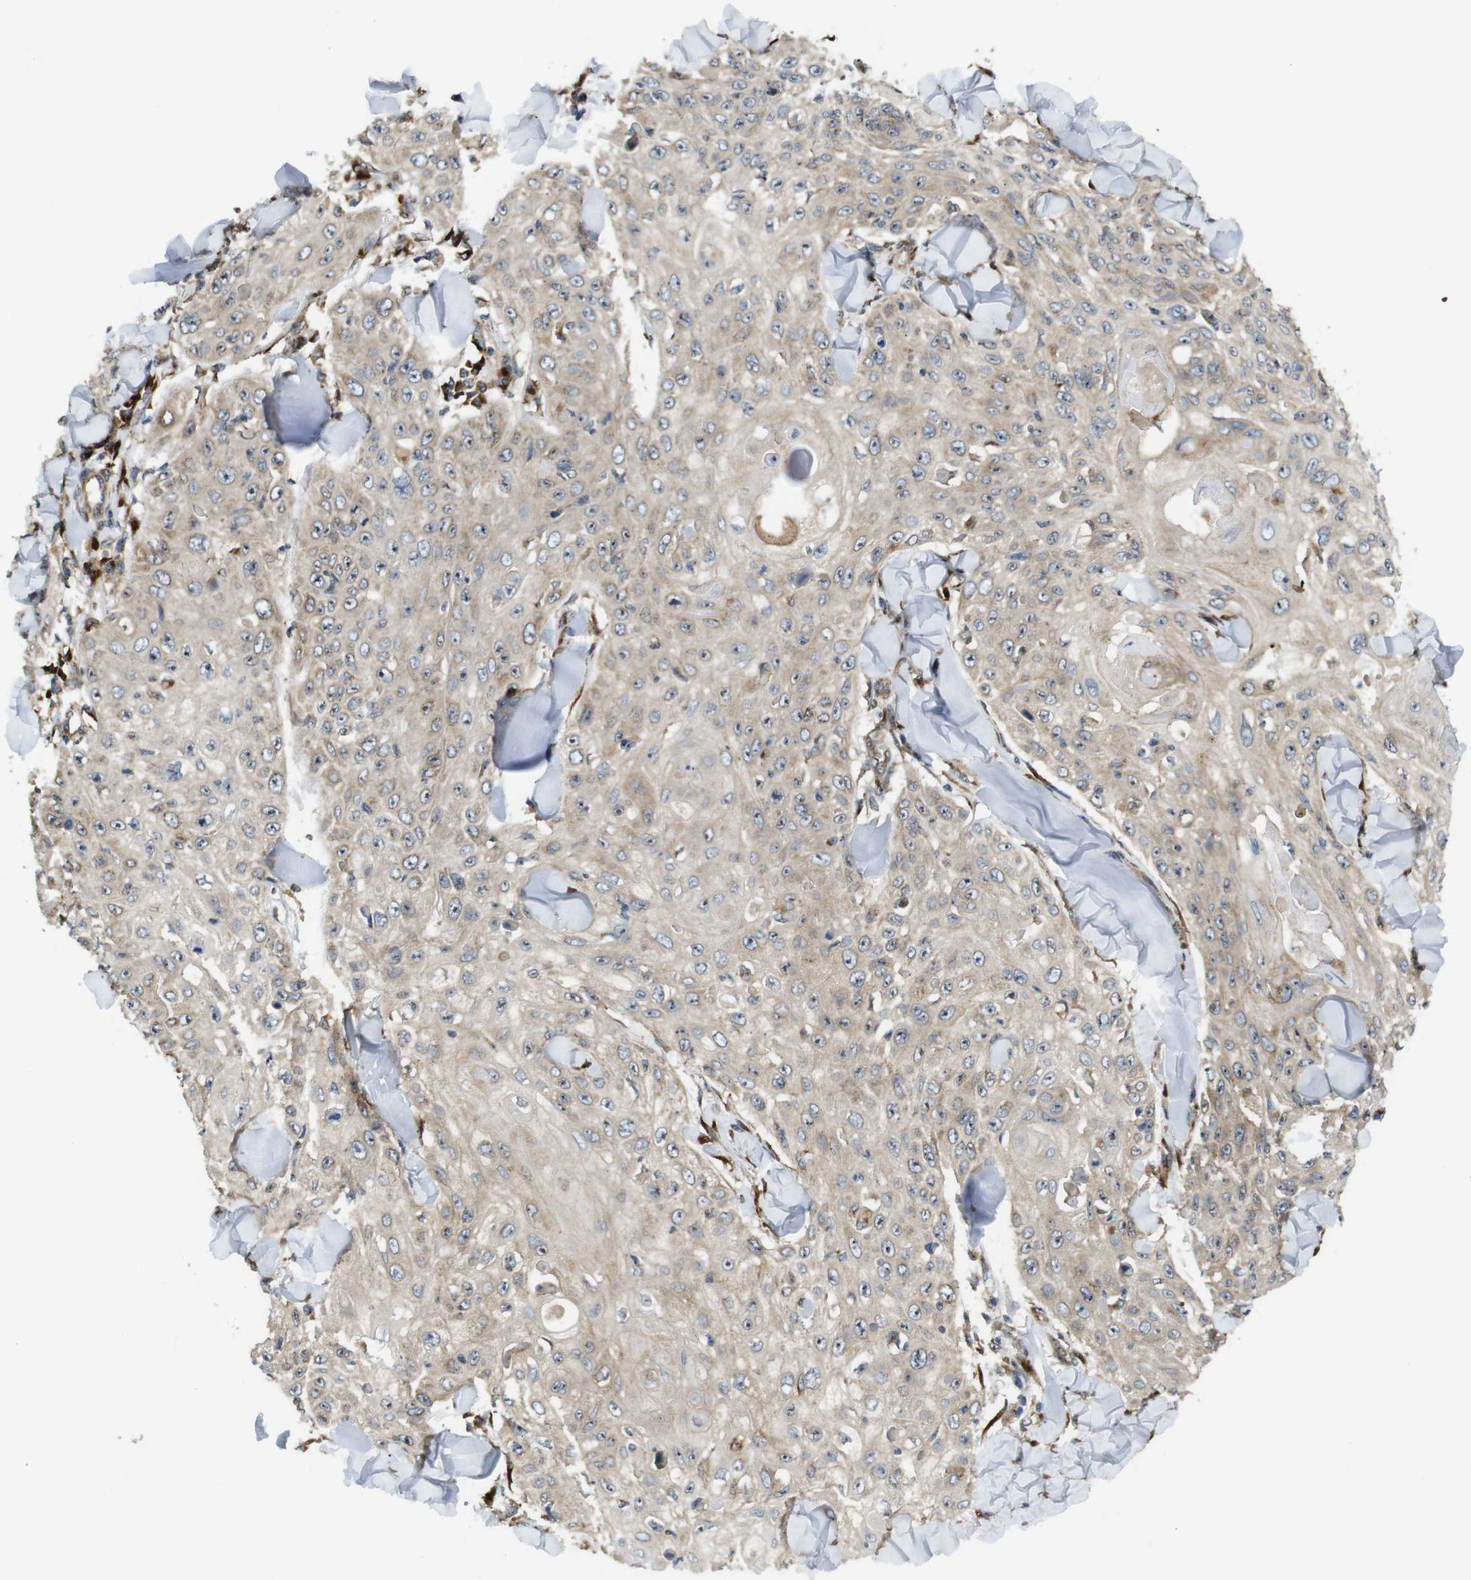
{"staining": {"intensity": "negative", "quantity": "none", "location": "none"}, "tissue": "skin cancer", "cell_type": "Tumor cells", "image_type": "cancer", "snomed": [{"axis": "morphology", "description": "Squamous cell carcinoma, NOS"}, {"axis": "topography", "description": "Skin"}], "caption": "A micrograph of skin squamous cell carcinoma stained for a protein reveals no brown staining in tumor cells. (IHC, brightfield microscopy, high magnification).", "gene": "TMEM143", "patient": {"sex": "male", "age": 86}}